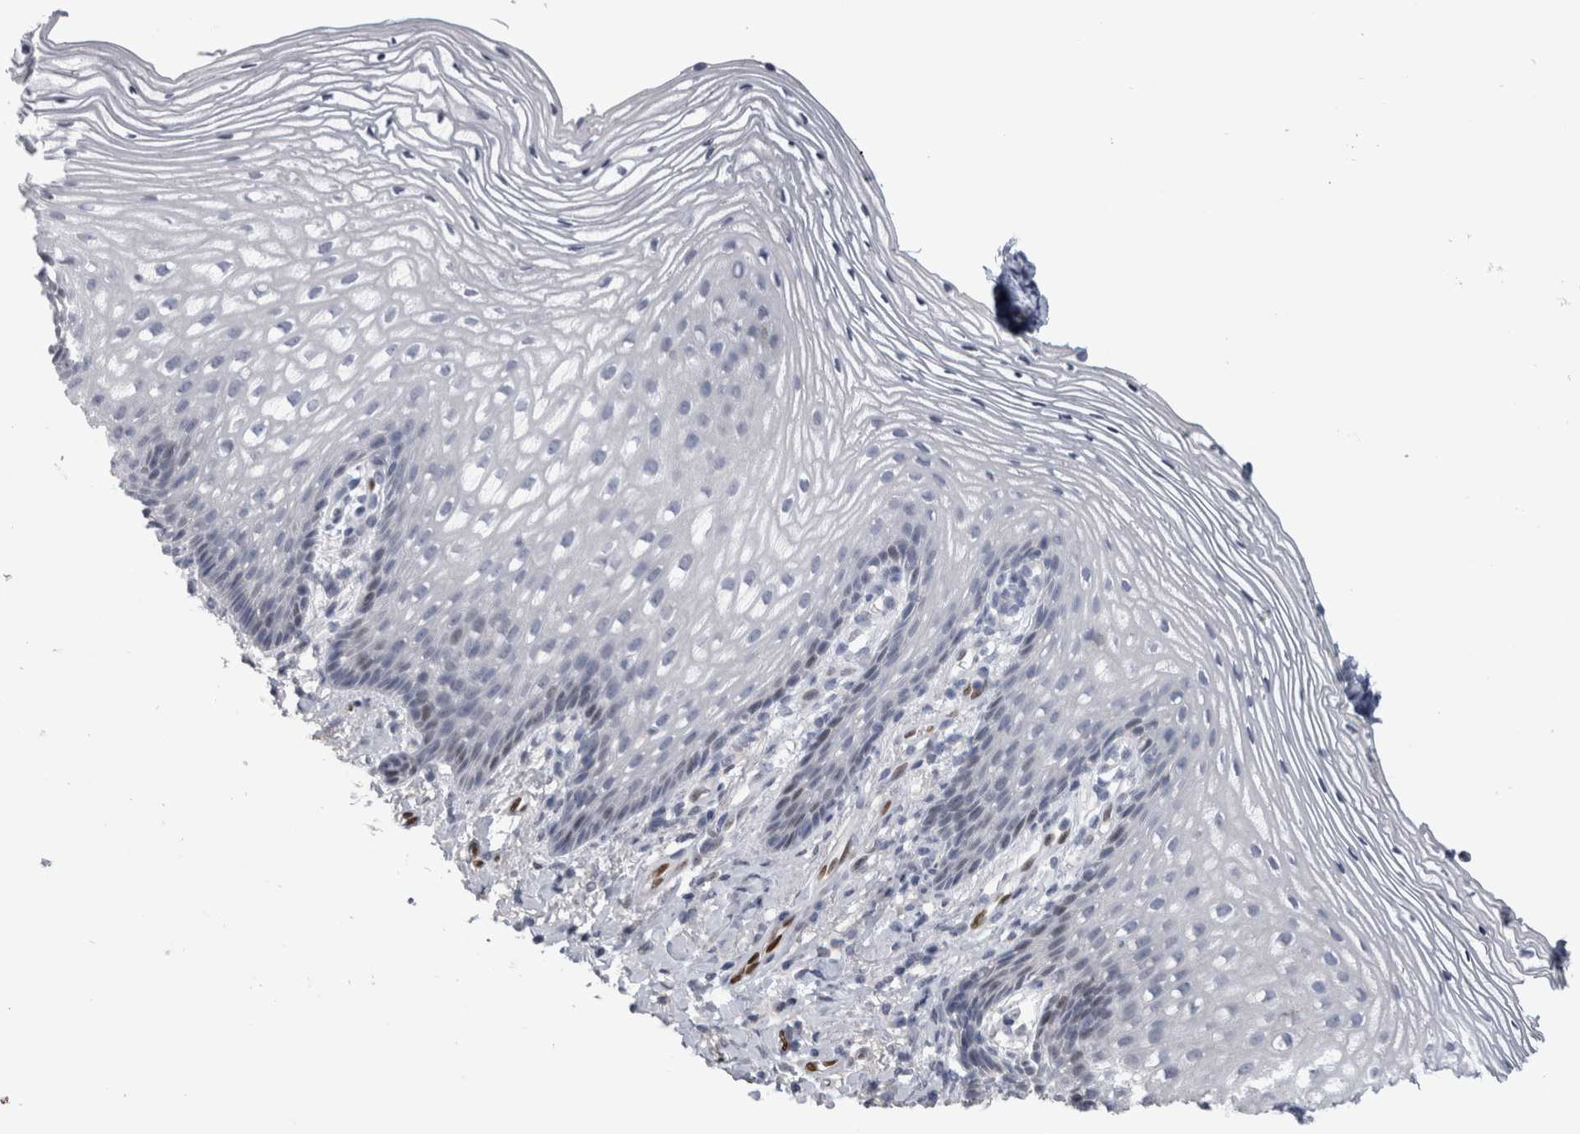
{"staining": {"intensity": "negative", "quantity": "none", "location": "none"}, "tissue": "vagina", "cell_type": "Squamous epithelial cells", "image_type": "normal", "snomed": [{"axis": "morphology", "description": "Normal tissue, NOS"}, {"axis": "topography", "description": "Vagina"}], "caption": "Immunohistochemistry of unremarkable vagina exhibits no staining in squamous epithelial cells.", "gene": "IL33", "patient": {"sex": "female", "age": 60}}